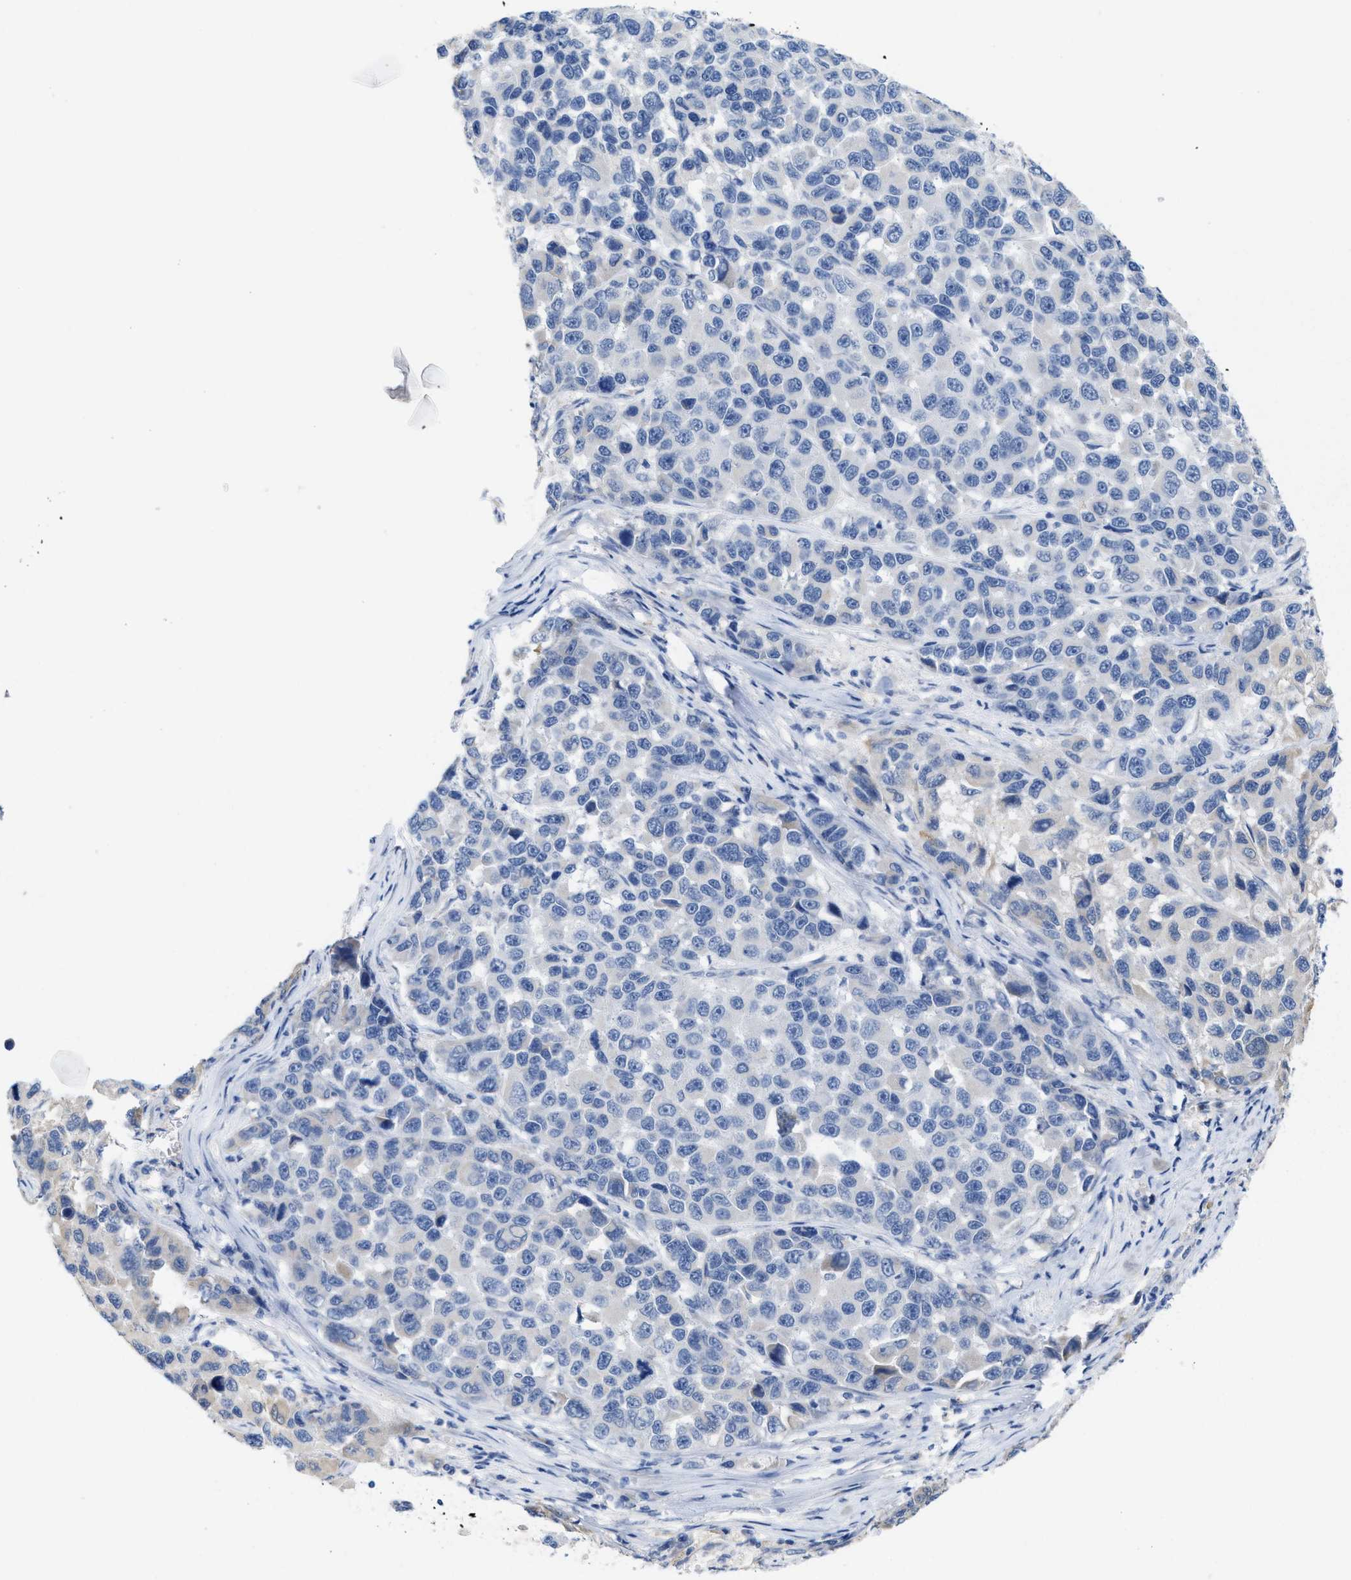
{"staining": {"intensity": "negative", "quantity": "none", "location": "none"}, "tissue": "melanoma", "cell_type": "Tumor cells", "image_type": "cancer", "snomed": [{"axis": "morphology", "description": "Malignant melanoma, NOS"}, {"axis": "topography", "description": "Skin"}], "caption": "Micrograph shows no protein positivity in tumor cells of malignant melanoma tissue. Nuclei are stained in blue.", "gene": "CPA2", "patient": {"sex": "male", "age": 53}}